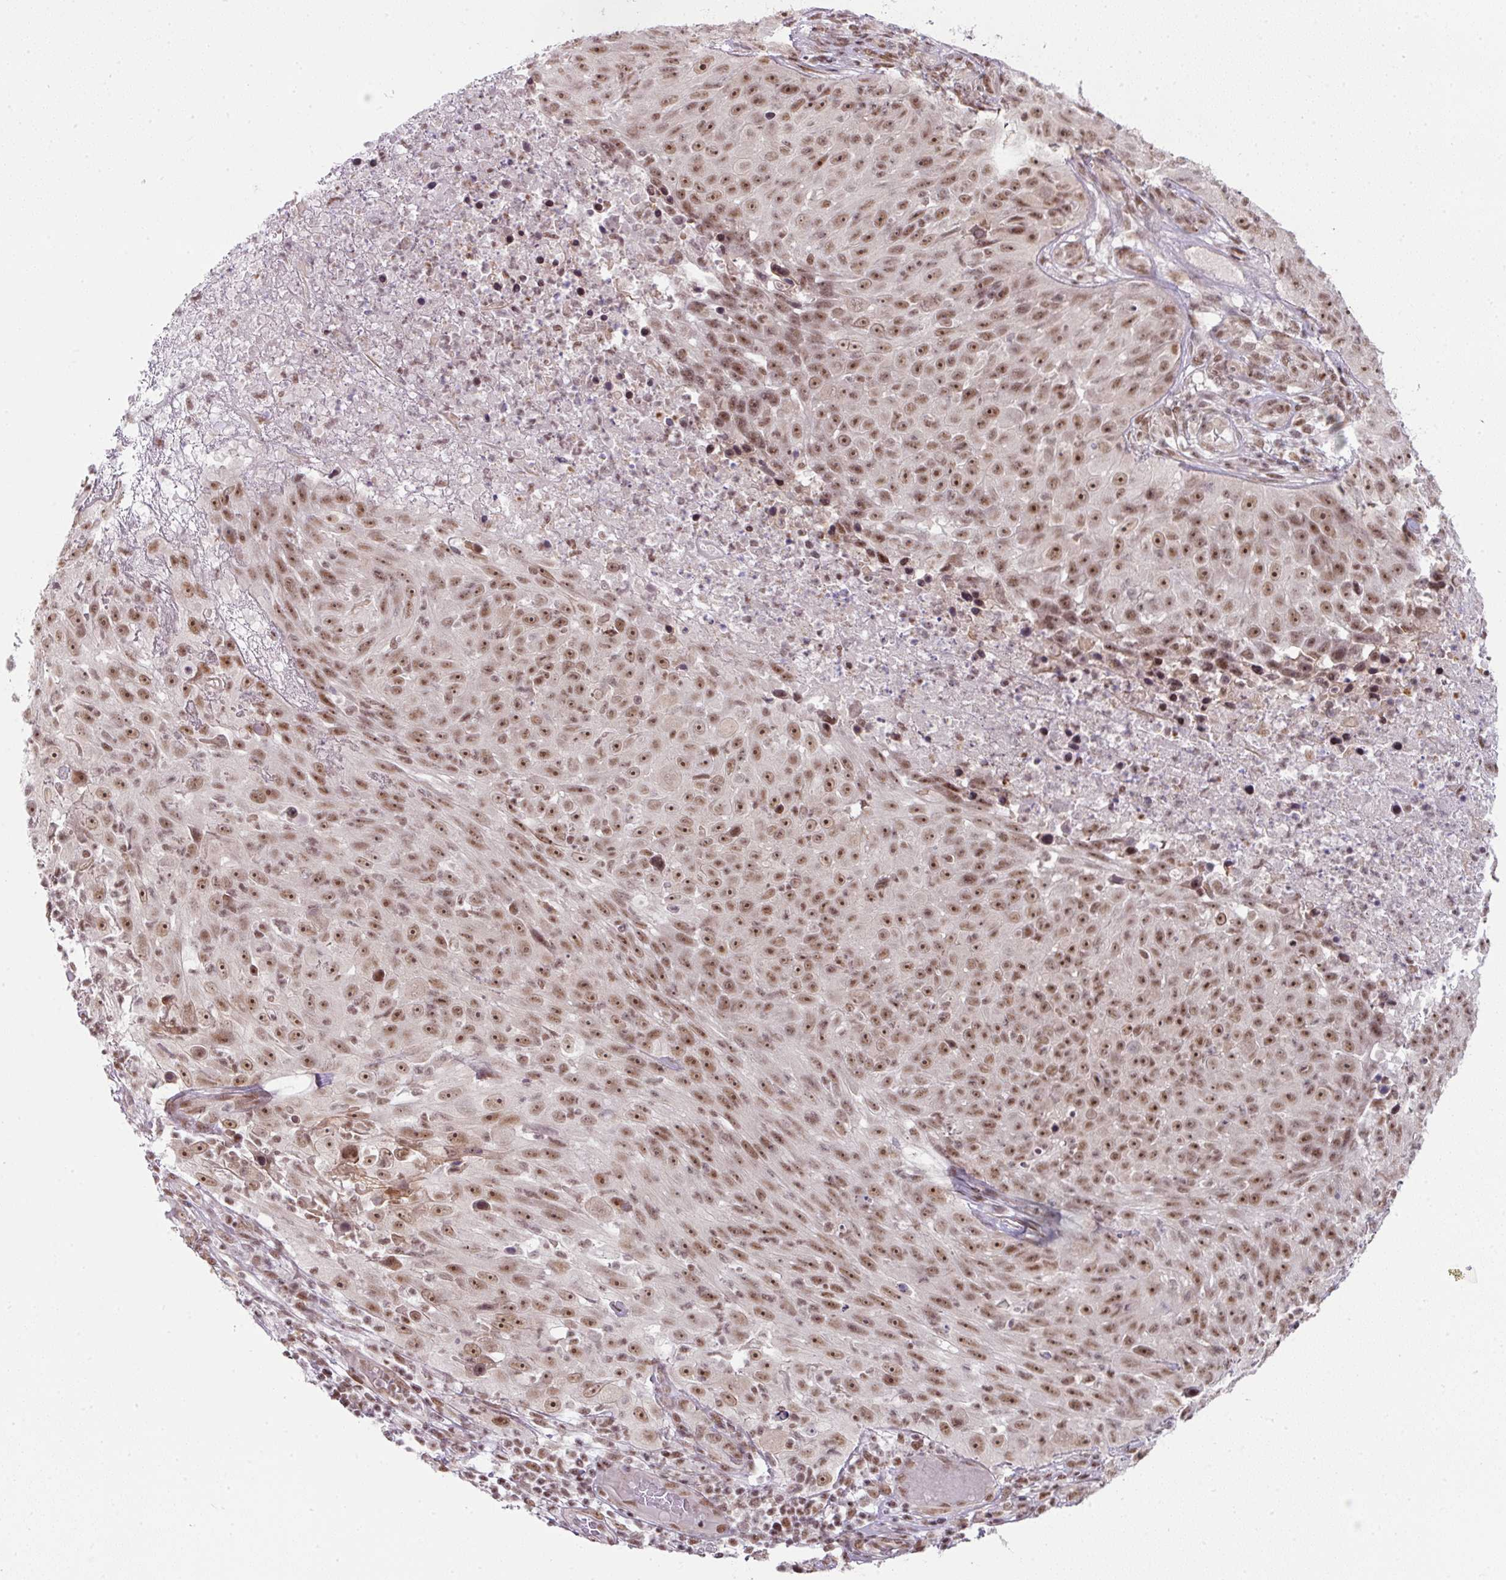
{"staining": {"intensity": "moderate", "quantity": ">75%", "location": "nuclear"}, "tissue": "skin cancer", "cell_type": "Tumor cells", "image_type": "cancer", "snomed": [{"axis": "morphology", "description": "Squamous cell carcinoma, NOS"}, {"axis": "topography", "description": "Skin"}], "caption": "Immunohistochemical staining of human squamous cell carcinoma (skin) reveals medium levels of moderate nuclear positivity in approximately >75% of tumor cells. (Stains: DAB in brown, nuclei in blue, Microscopy: brightfield microscopy at high magnification).", "gene": "NFYA", "patient": {"sex": "female", "age": 87}}